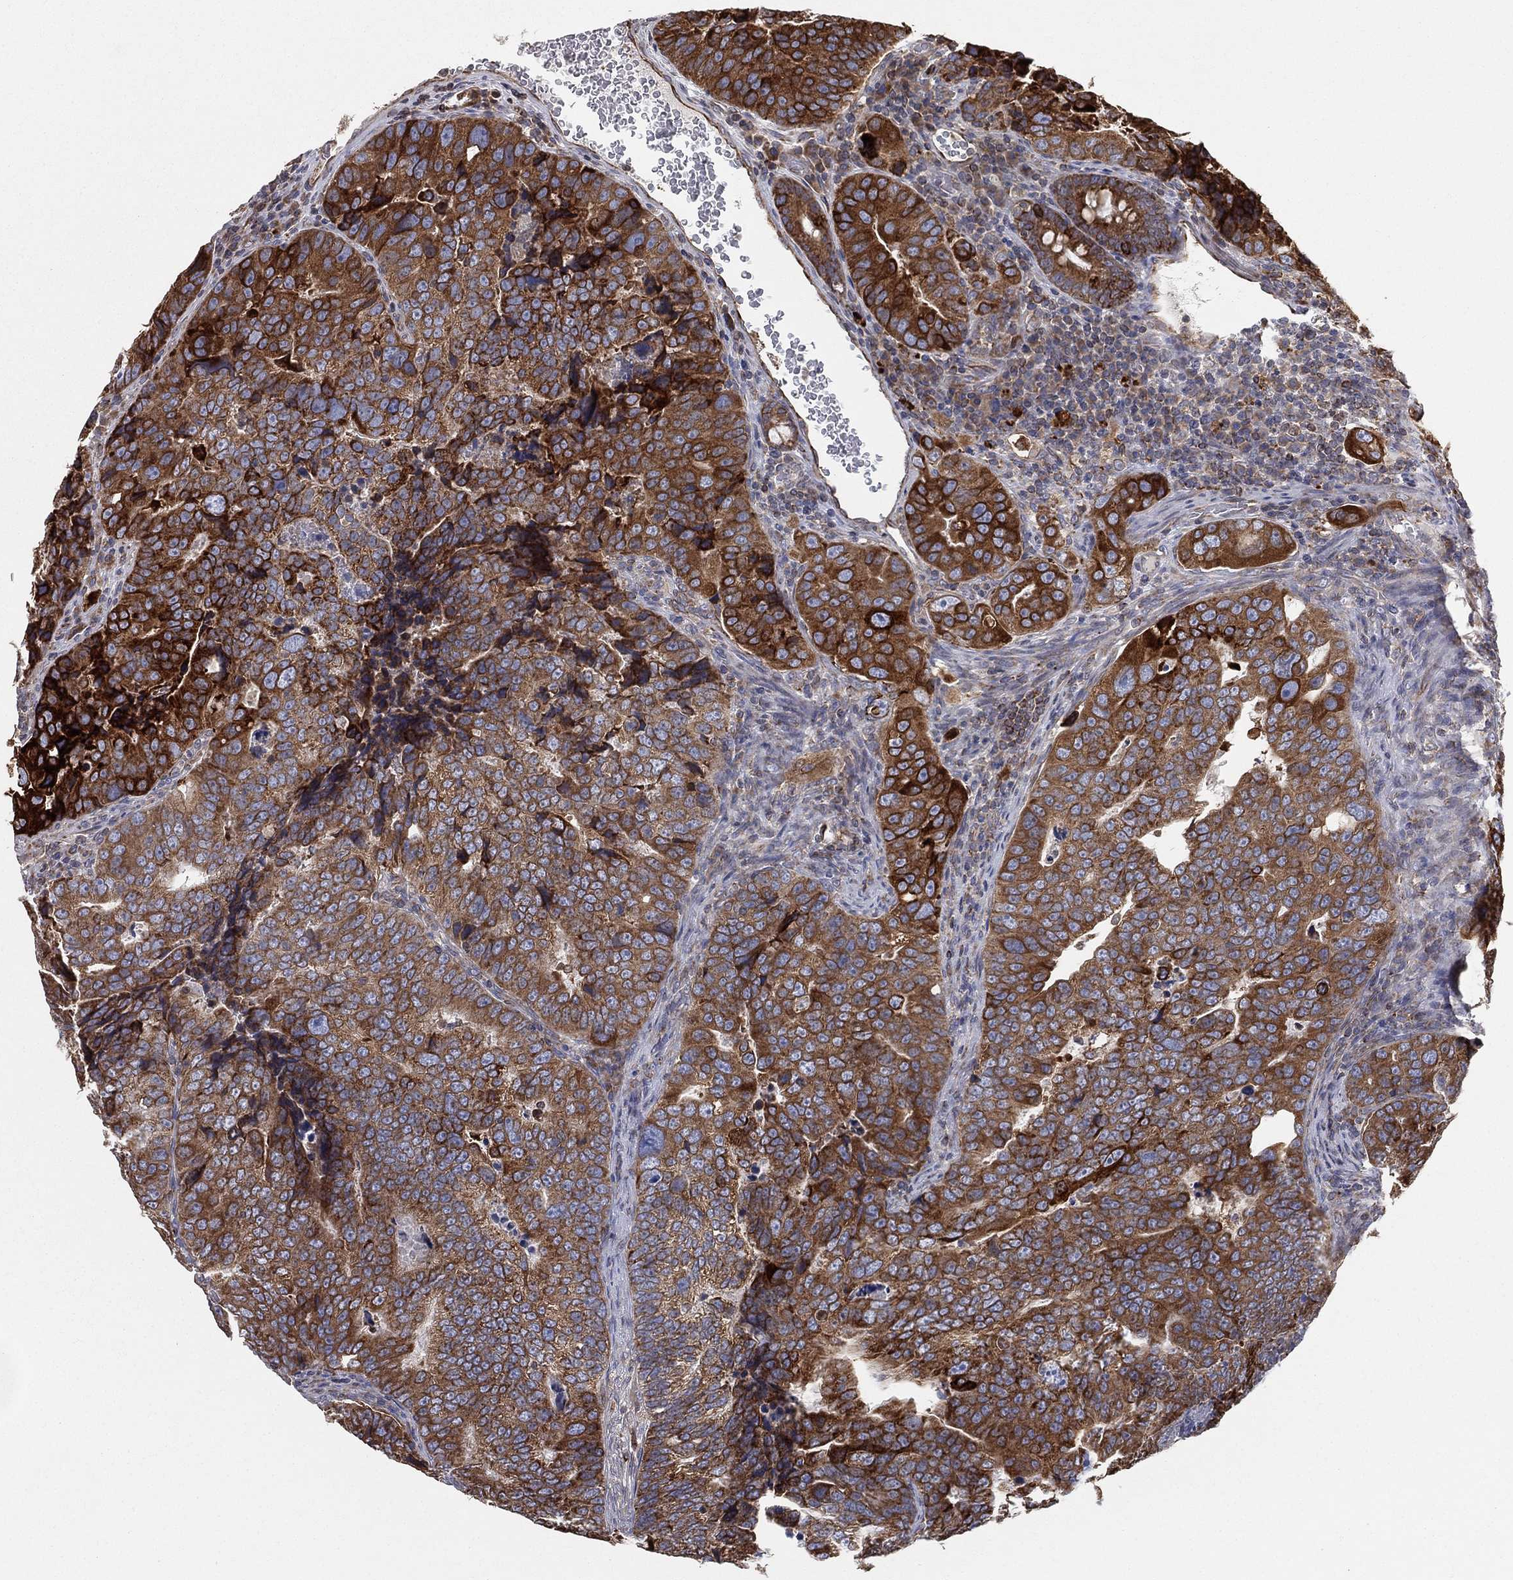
{"staining": {"intensity": "strong", "quantity": "25%-75%", "location": "cytoplasmic/membranous"}, "tissue": "colorectal cancer", "cell_type": "Tumor cells", "image_type": "cancer", "snomed": [{"axis": "morphology", "description": "Adenocarcinoma, NOS"}, {"axis": "topography", "description": "Colon"}], "caption": "Human colorectal cancer stained with a brown dye demonstrates strong cytoplasmic/membranous positive expression in approximately 25%-75% of tumor cells.", "gene": "CYB5B", "patient": {"sex": "female", "age": 72}}